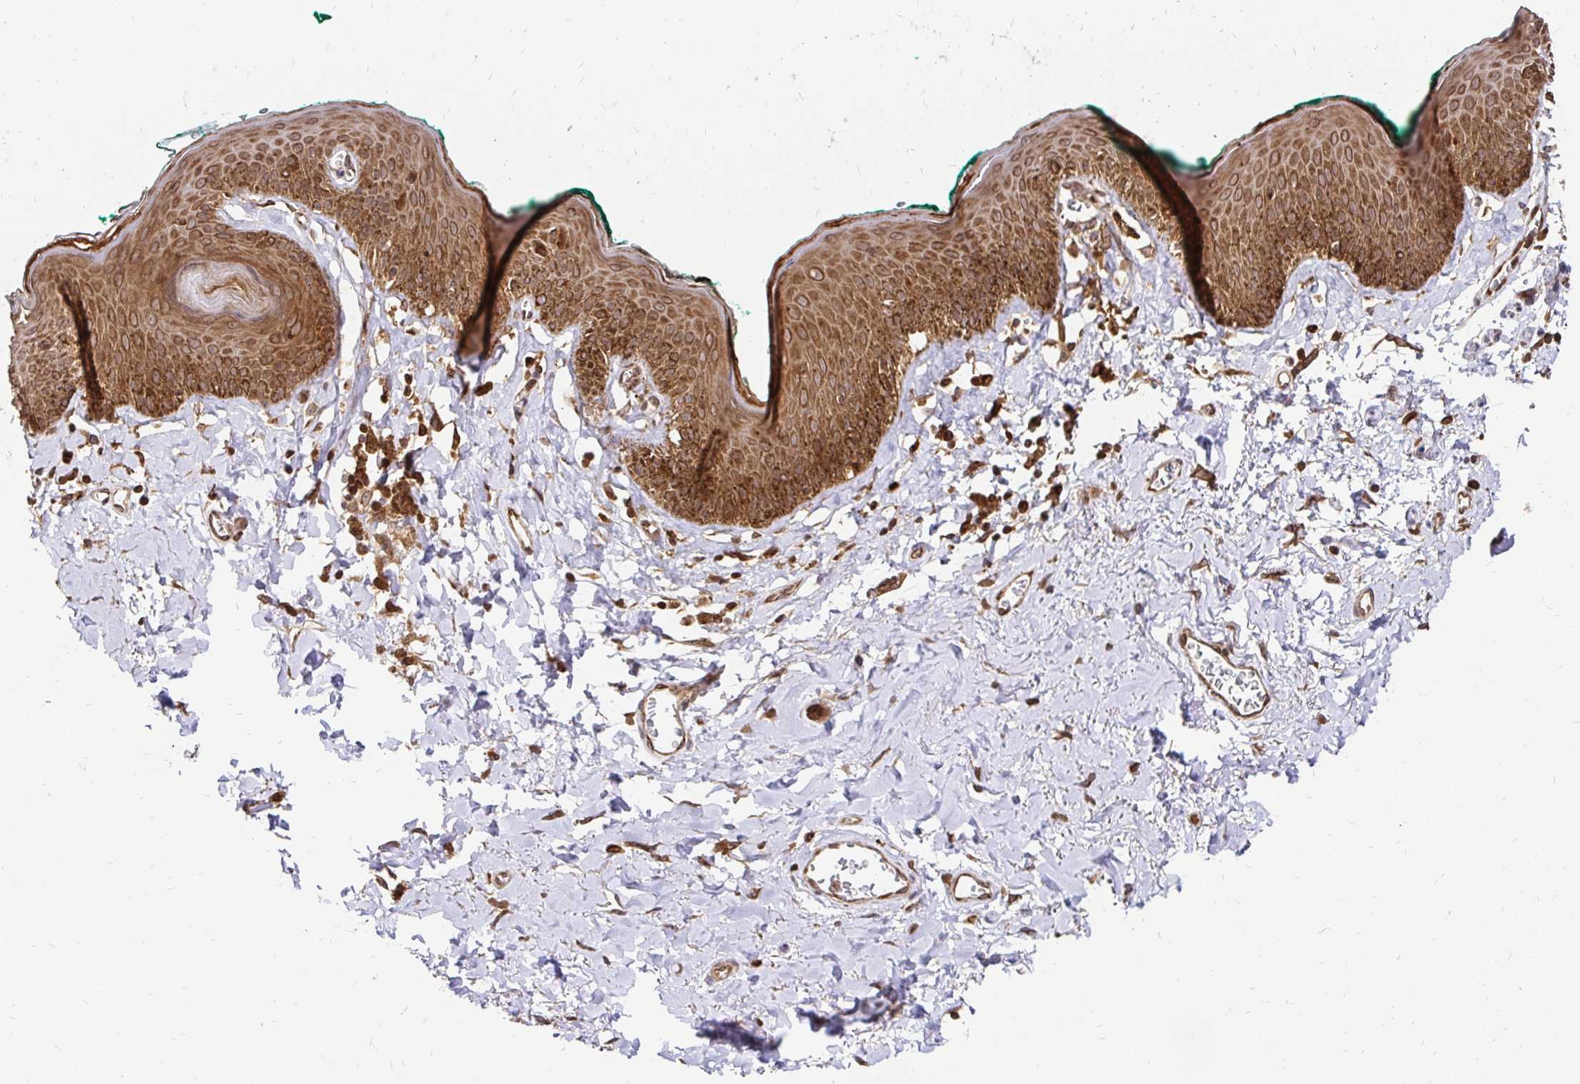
{"staining": {"intensity": "strong", "quantity": ">75%", "location": "cytoplasmic/membranous"}, "tissue": "skin", "cell_type": "Epidermal cells", "image_type": "normal", "snomed": [{"axis": "morphology", "description": "Normal tissue, NOS"}, {"axis": "topography", "description": "Vulva"}, {"axis": "topography", "description": "Peripheral nerve tissue"}], "caption": "The image demonstrates staining of unremarkable skin, revealing strong cytoplasmic/membranous protein expression (brown color) within epidermal cells.", "gene": "ZW10", "patient": {"sex": "female", "age": 66}}